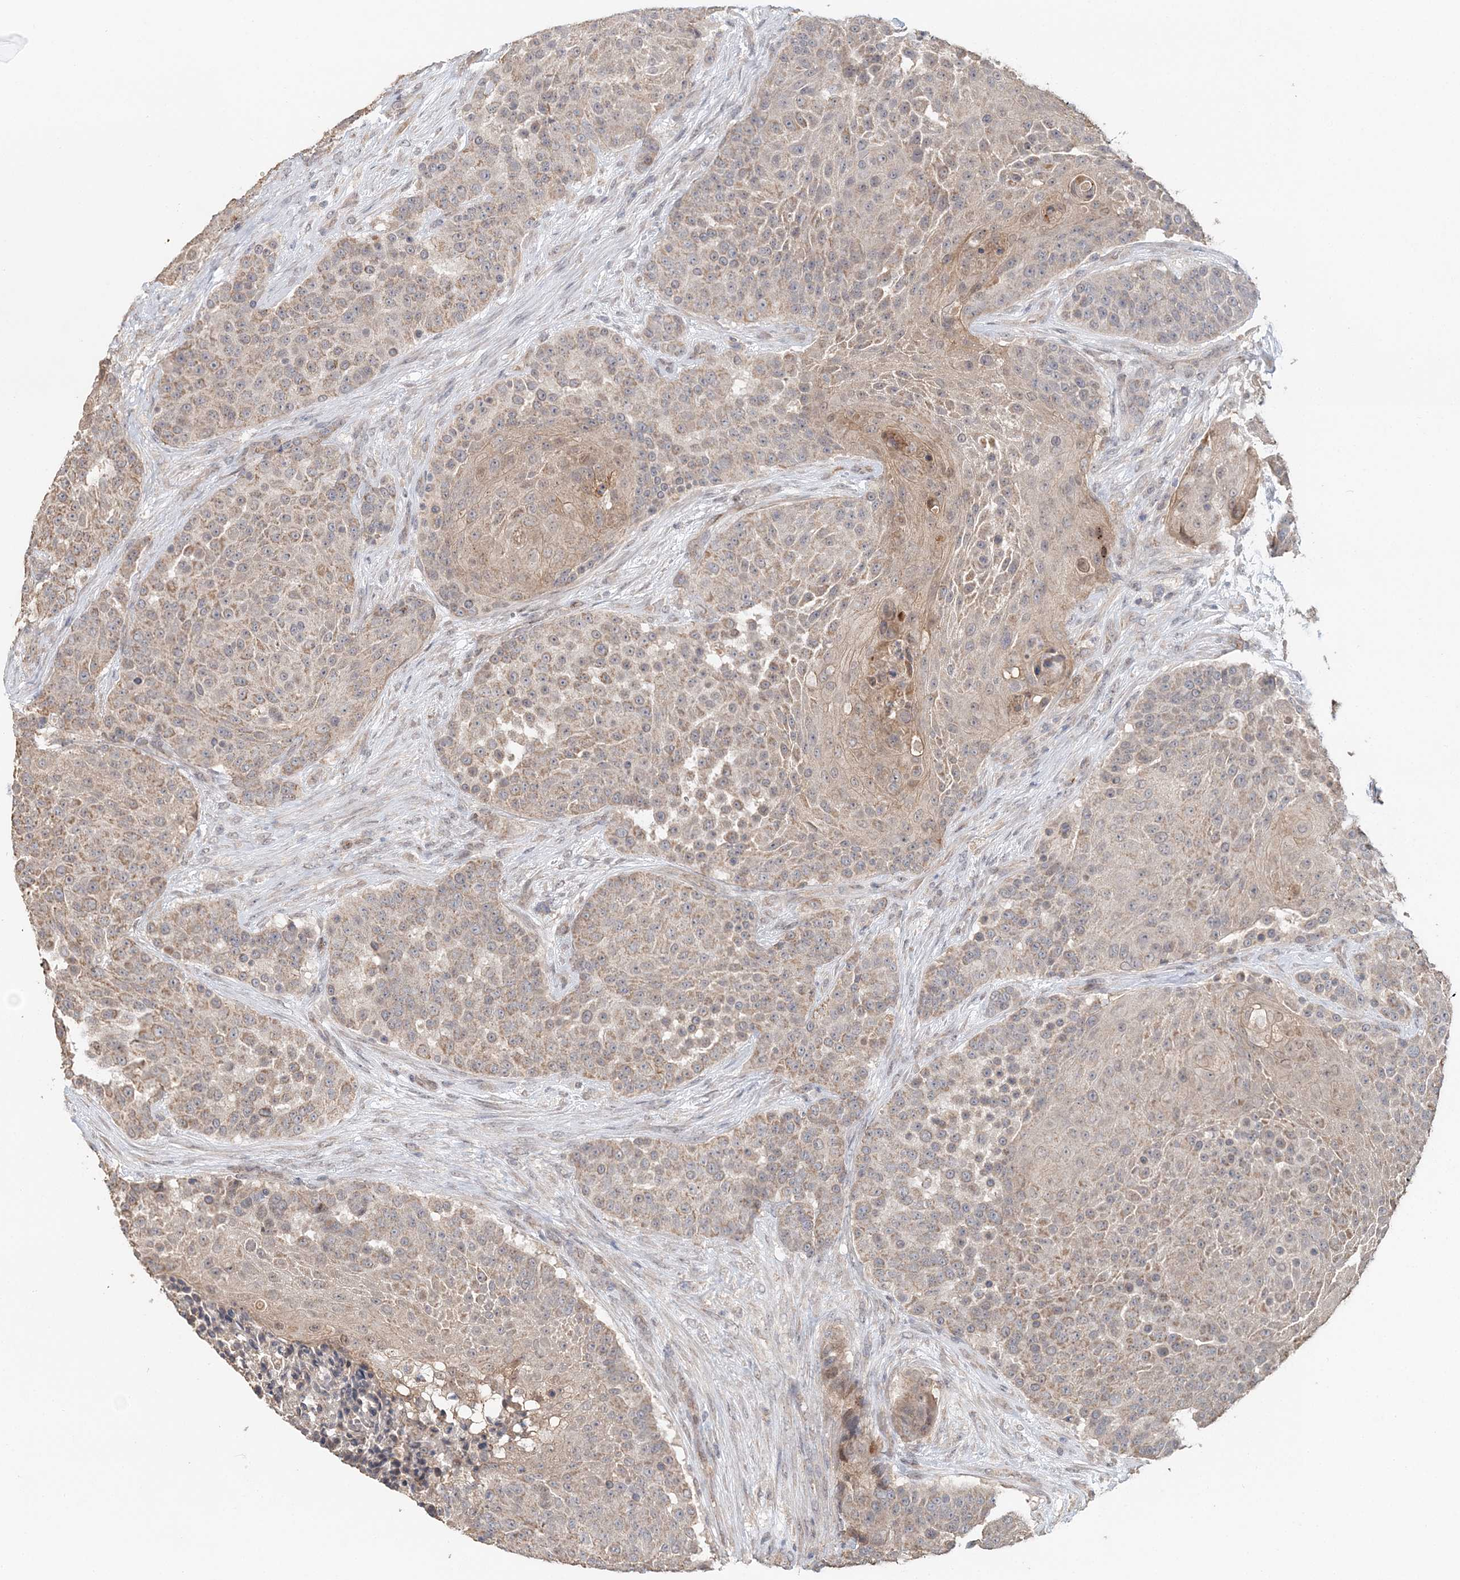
{"staining": {"intensity": "weak", "quantity": ">75%", "location": "cytoplasmic/membranous"}, "tissue": "urothelial cancer", "cell_type": "Tumor cells", "image_type": "cancer", "snomed": [{"axis": "morphology", "description": "Urothelial carcinoma, High grade"}, {"axis": "topography", "description": "Urinary bladder"}], "caption": "About >75% of tumor cells in urothelial carcinoma (high-grade) display weak cytoplasmic/membranous protein staining as visualized by brown immunohistochemical staining.", "gene": "FBXO38", "patient": {"sex": "female", "age": 63}}